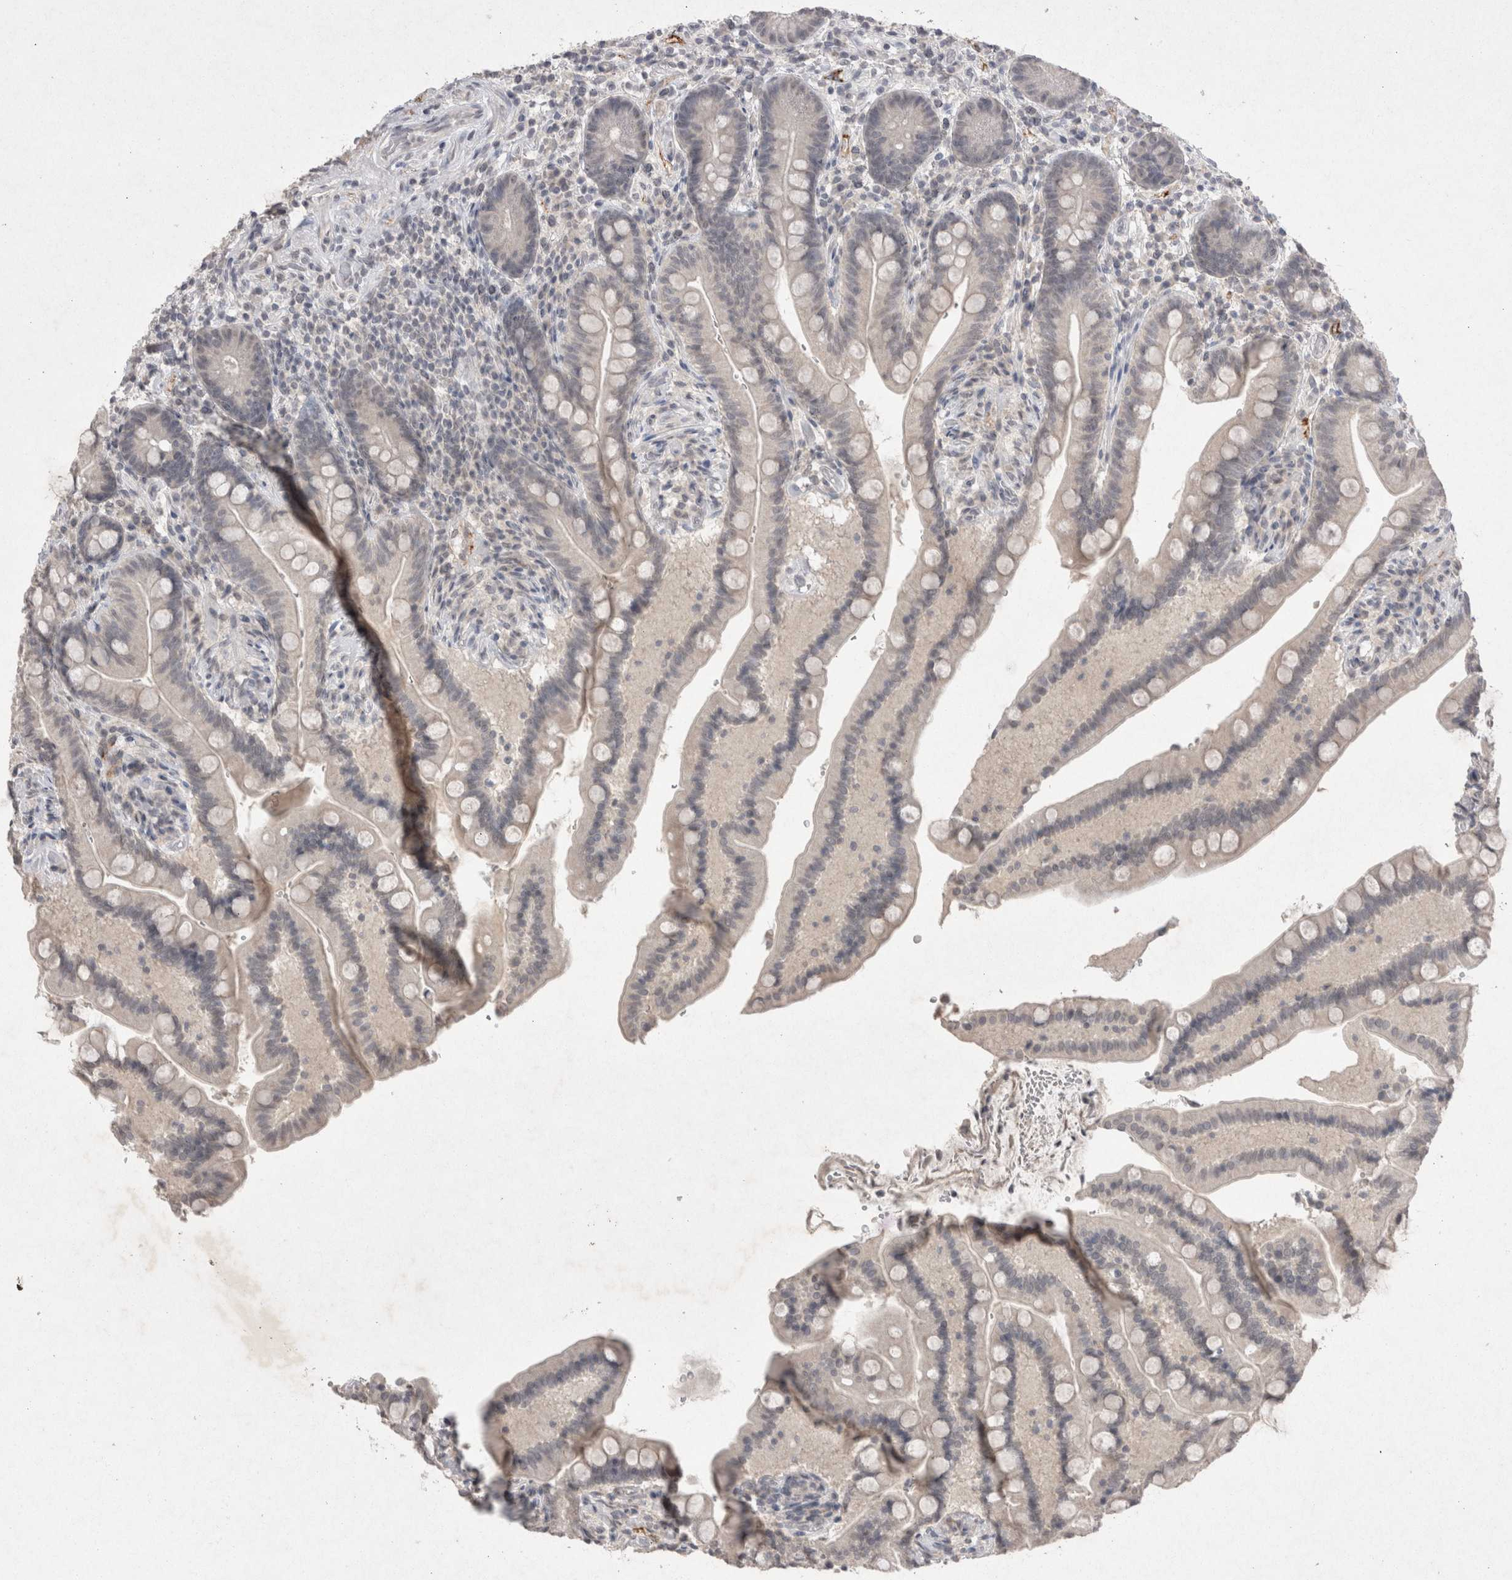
{"staining": {"intensity": "strong", "quantity": "25%-75%", "location": "cytoplasmic/membranous"}, "tissue": "colon", "cell_type": "Endothelial cells", "image_type": "normal", "snomed": [{"axis": "morphology", "description": "Normal tissue, NOS"}, {"axis": "topography", "description": "Smooth muscle"}, {"axis": "topography", "description": "Colon"}], "caption": "This image demonstrates benign colon stained with immunohistochemistry (IHC) to label a protein in brown. The cytoplasmic/membranous of endothelial cells show strong positivity for the protein. Nuclei are counter-stained blue.", "gene": "LYVE1", "patient": {"sex": "male", "age": 73}}